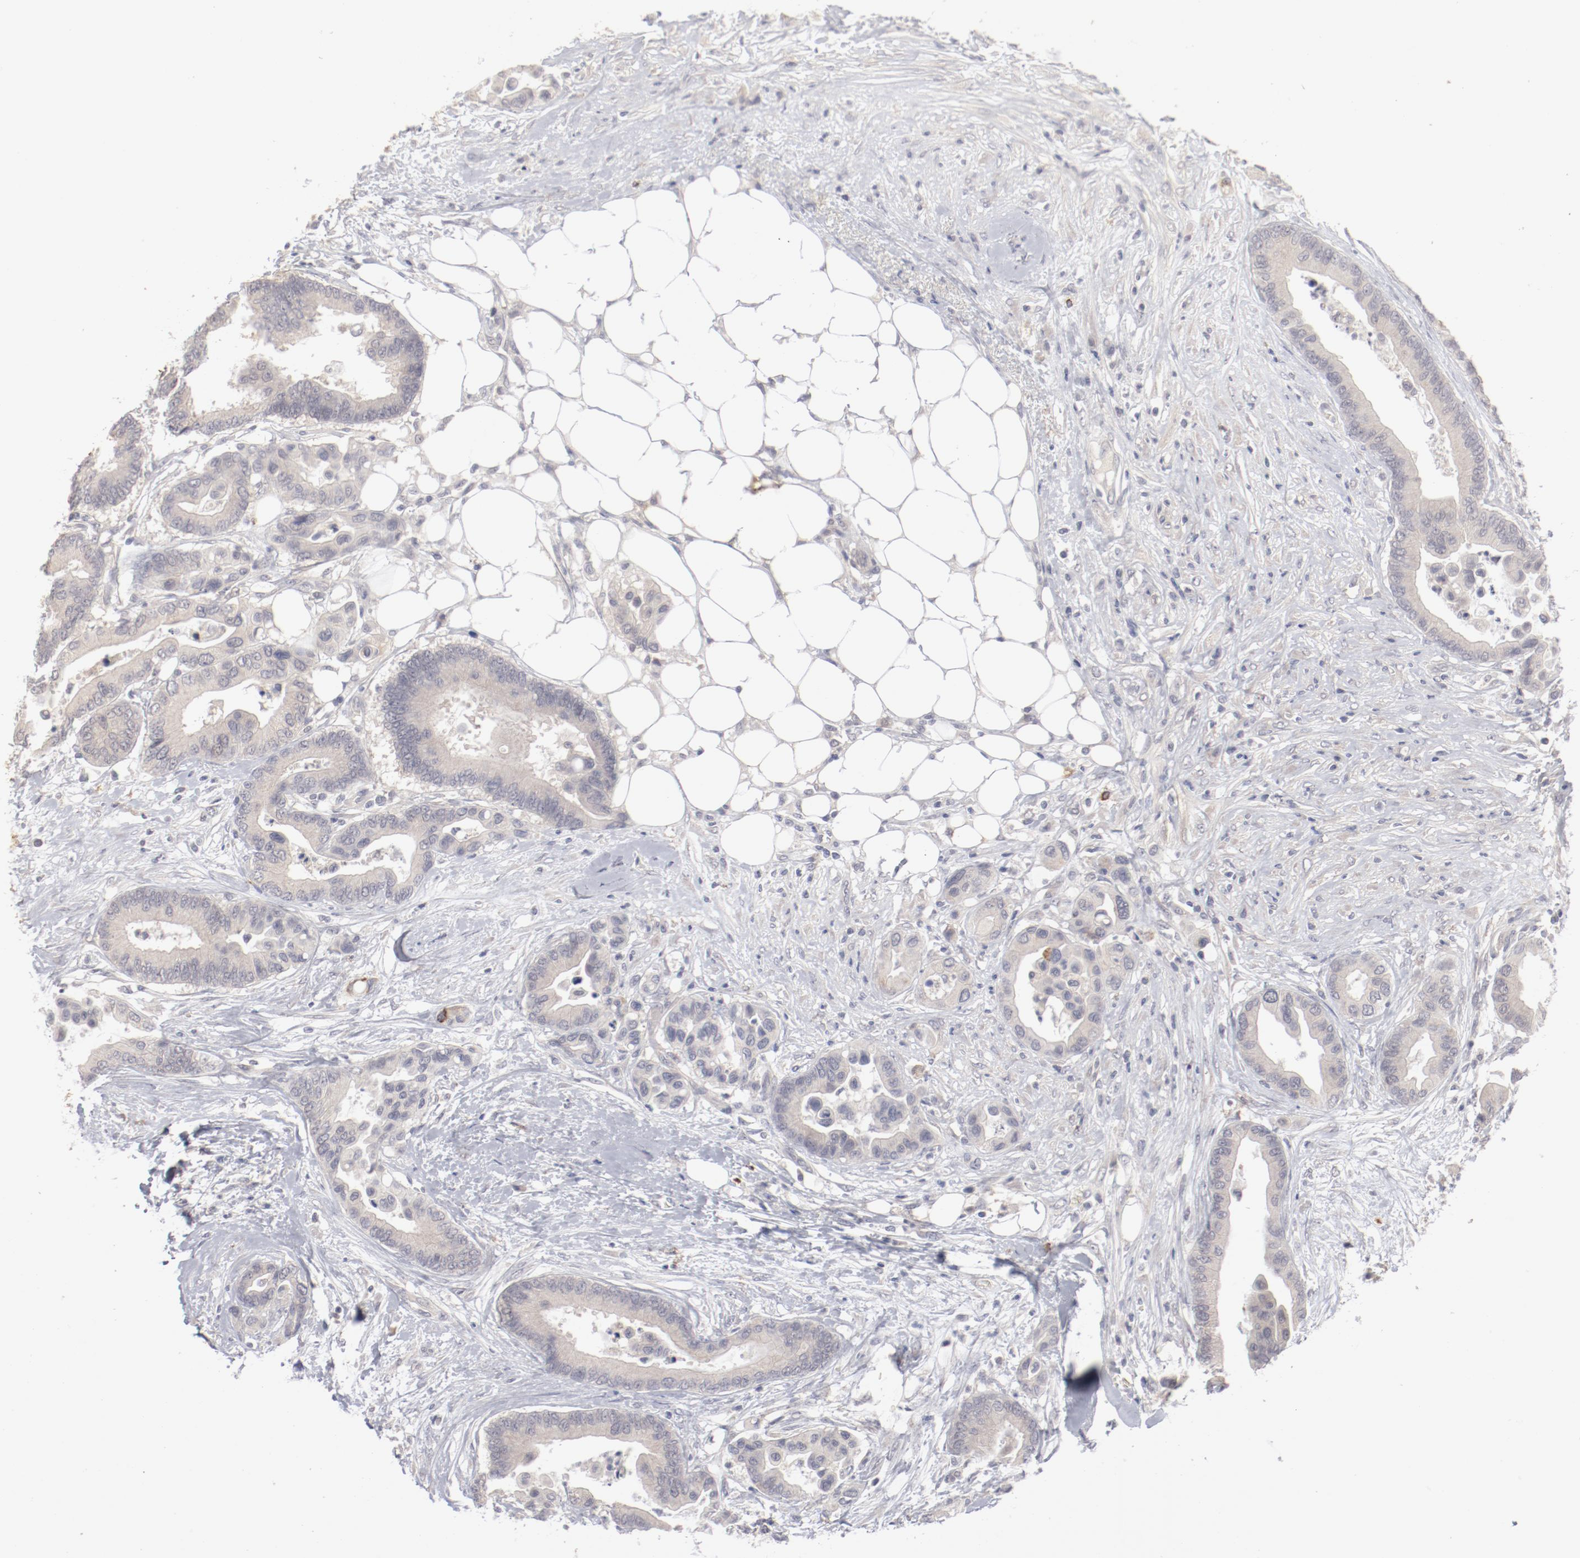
{"staining": {"intensity": "negative", "quantity": "none", "location": "none"}, "tissue": "colorectal cancer", "cell_type": "Tumor cells", "image_type": "cancer", "snomed": [{"axis": "morphology", "description": "Adenocarcinoma, NOS"}, {"axis": "topography", "description": "Colon"}], "caption": "High power microscopy image of an immunohistochemistry photomicrograph of colorectal adenocarcinoma, revealing no significant positivity in tumor cells.", "gene": "SH3BGR", "patient": {"sex": "male", "age": 82}}